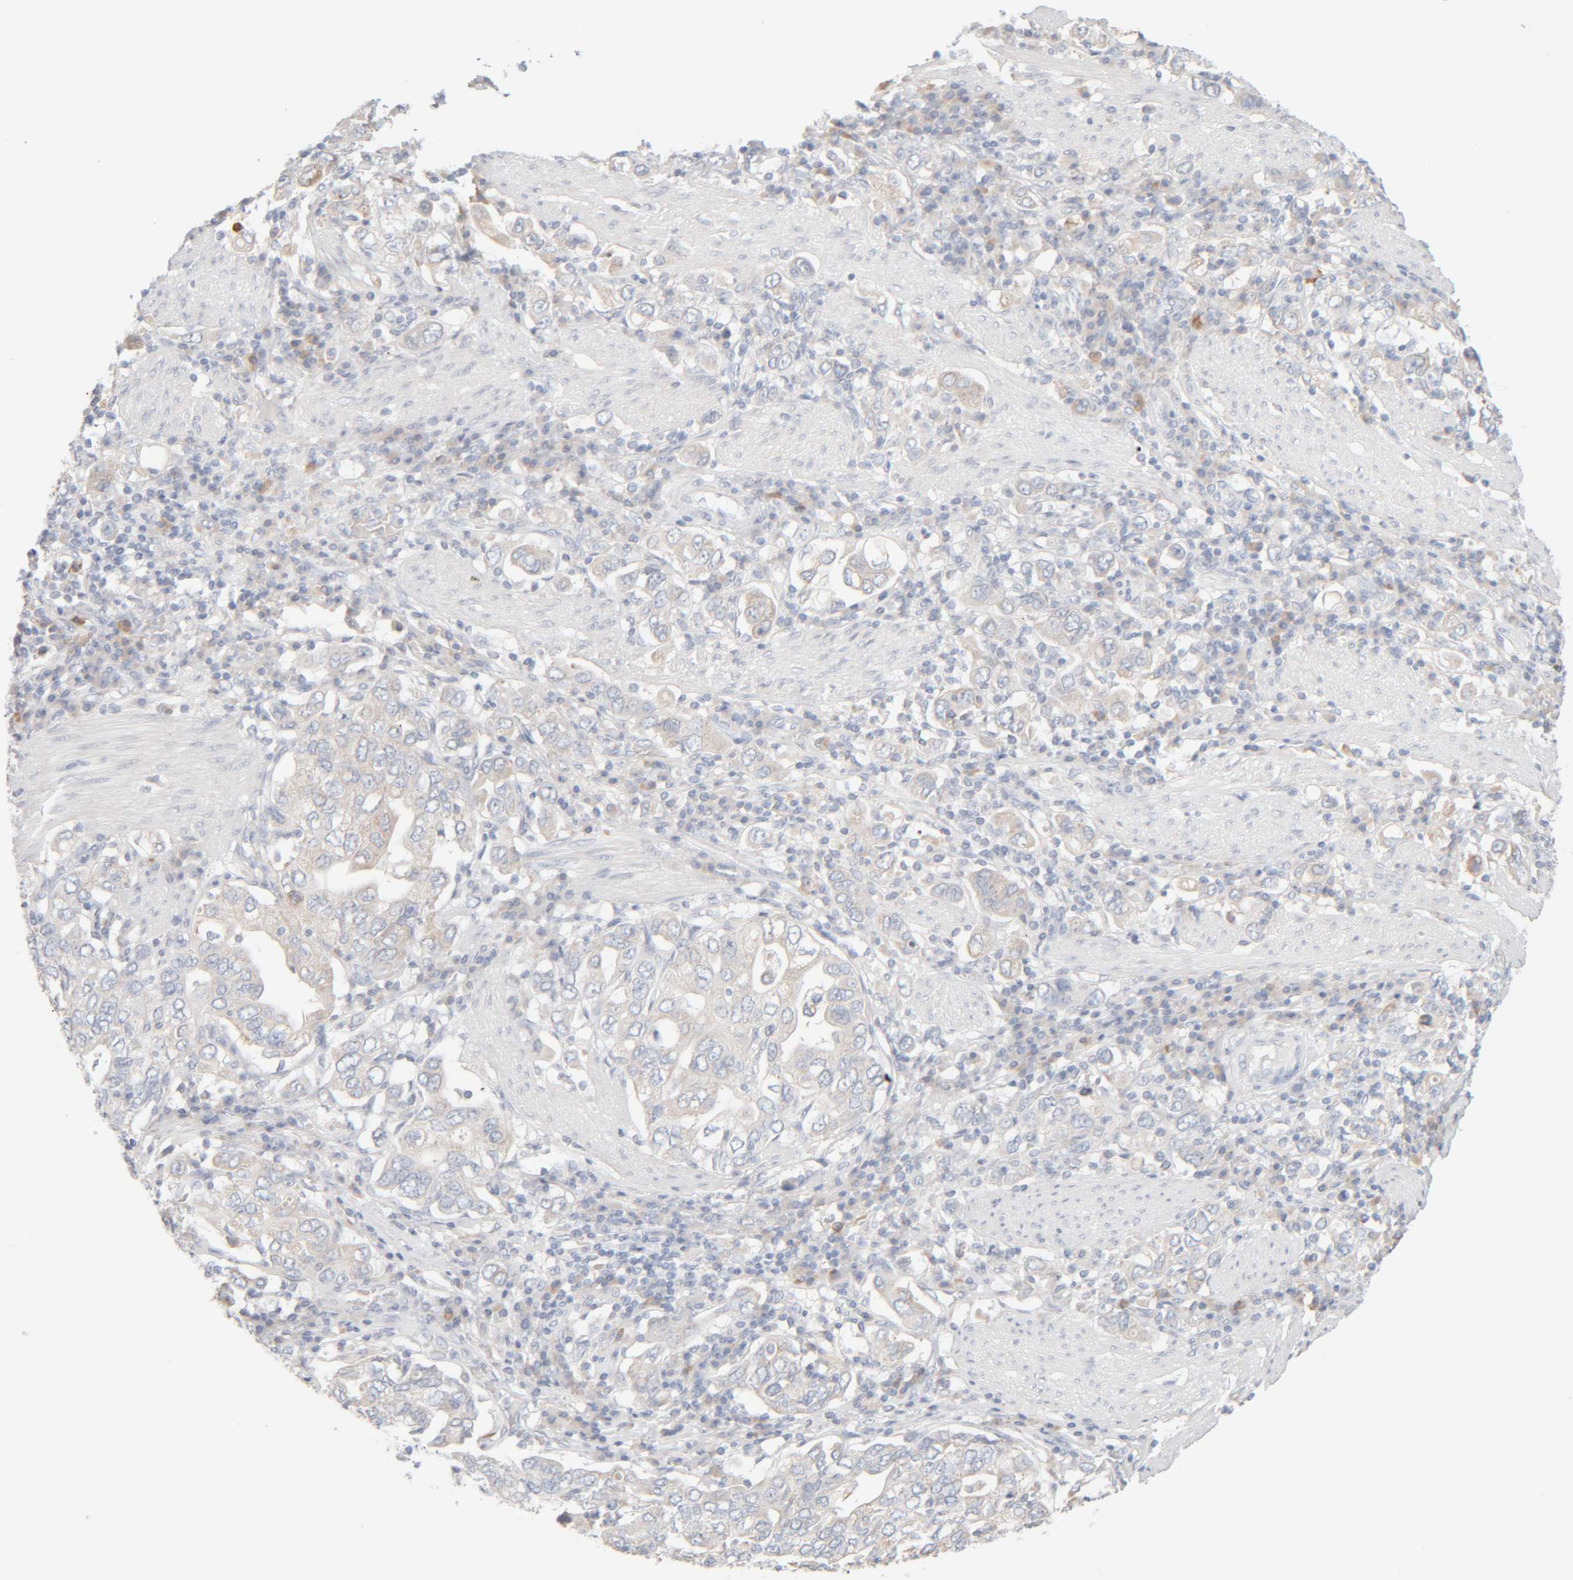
{"staining": {"intensity": "weak", "quantity": "<25%", "location": "cytoplasmic/membranous"}, "tissue": "stomach cancer", "cell_type": "Tumor cells", "image_type": "cancer", "snomed": [{"axis": "morphology", "description": "Adenocarcinoma, NOS"}, {"axis": "topography", "description": "Stomach, upper"}], "caption": "Immunohistochemical staining of human stomach adenocarcinoma displays no significant positivity in tumor cells.", "gene": "RIDA", "patient": {"sex": "male", "age": 62}}